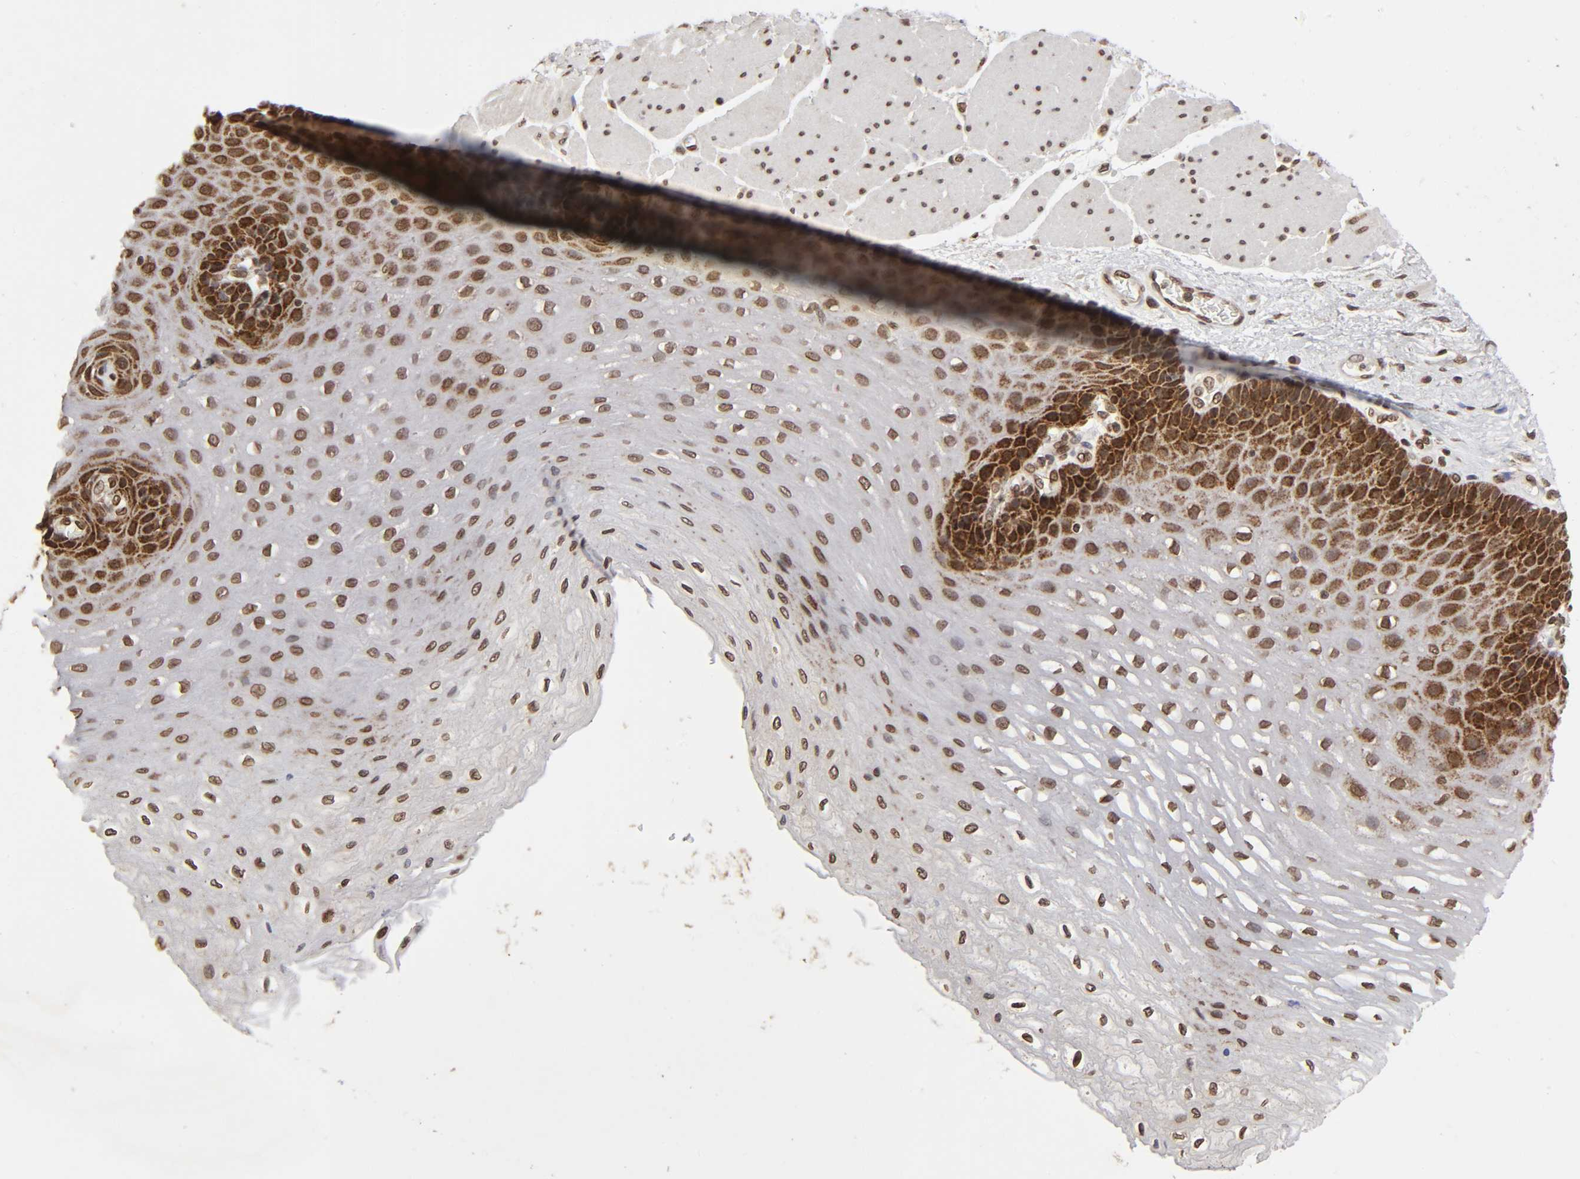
{"staining": {"intensity": "moderate", "quantity": "25%-75%", "location": "cytoplasmic/membranous,nuclear"}, "tissue": "esophagus", "cell_type": "Squamous epithelial cells", "image_type": "normal", "snomed": [{"axis": "morphology", "description": "Normal tissue, NOS"}, {"axis": "topography", "description": "Esophagus"}], "caption": "A high-resolution micrograph shows immunohistochemistry (IHC) staining of unremarkable esophagus, which demonstrates moderate cytoplasmic/membranous,nuclear positivity in approximately 25%-75% of squamous epithelial cells. Immunohistochemistry stains the protein in brown and the nuclei are stained blue.", "gene": "MLLT6", "patient": {"sex": "female", "age": 72}}